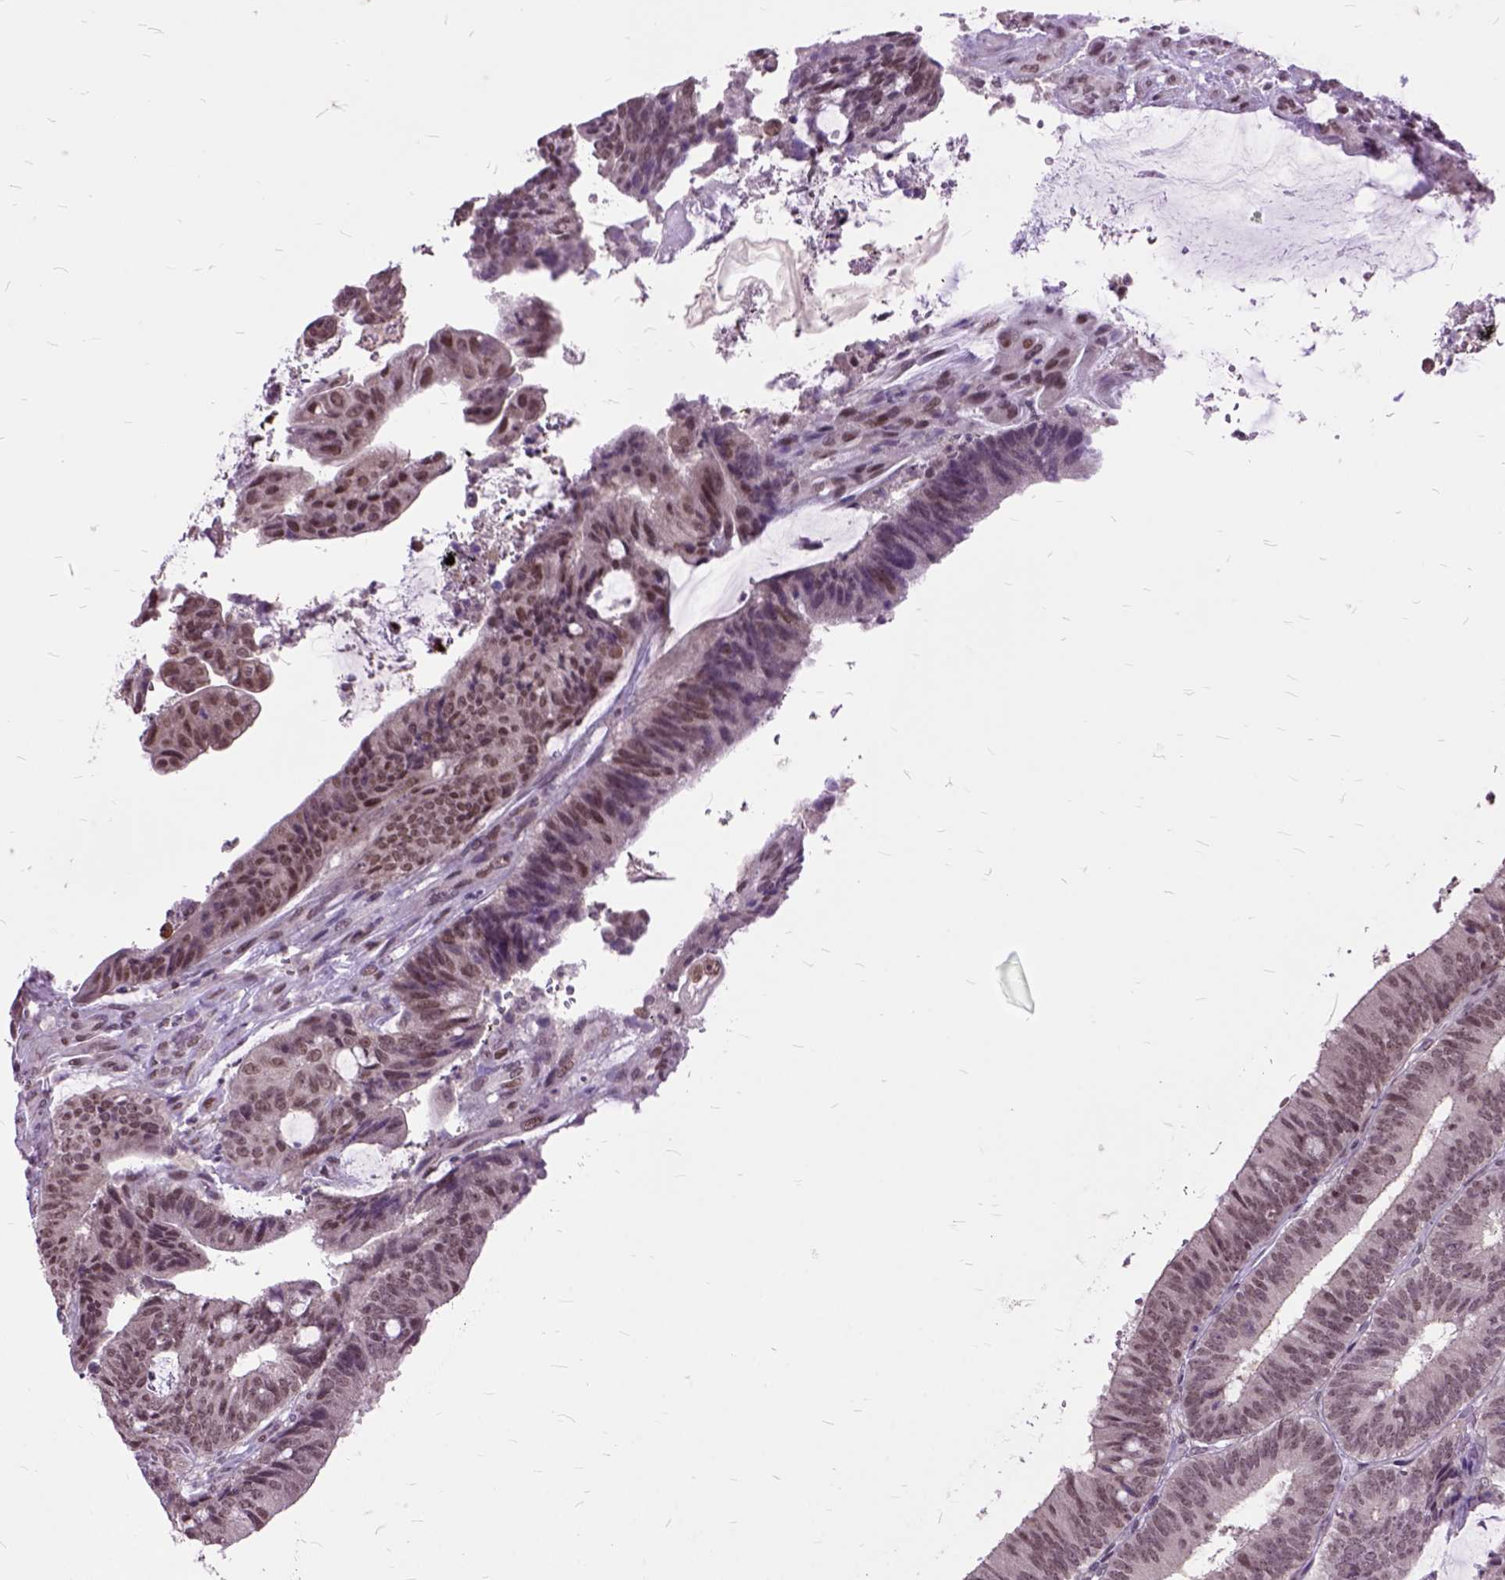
{"staining": {"intensity": "weak", "quantity": ">75%", "location": "cytoplasmic/membranous,nuclear"}, "tissue": "colorectal cancer", "cell_type": "Tumor cells", "image_type": "cancer", "snomed": [{"axis": "morphology", "description": "Adenocarcinoma, NOS"}, {"axis": "topography", "description": "Colon"}], "caption": "A brown stain shows weak cytoplasmic/membranous and nuclear expression of a protein in colorectal cancer (adenocarcinoma) tumor cells.", "gene": "ORC5", "patient": {"sex": "female", "age": 43}}